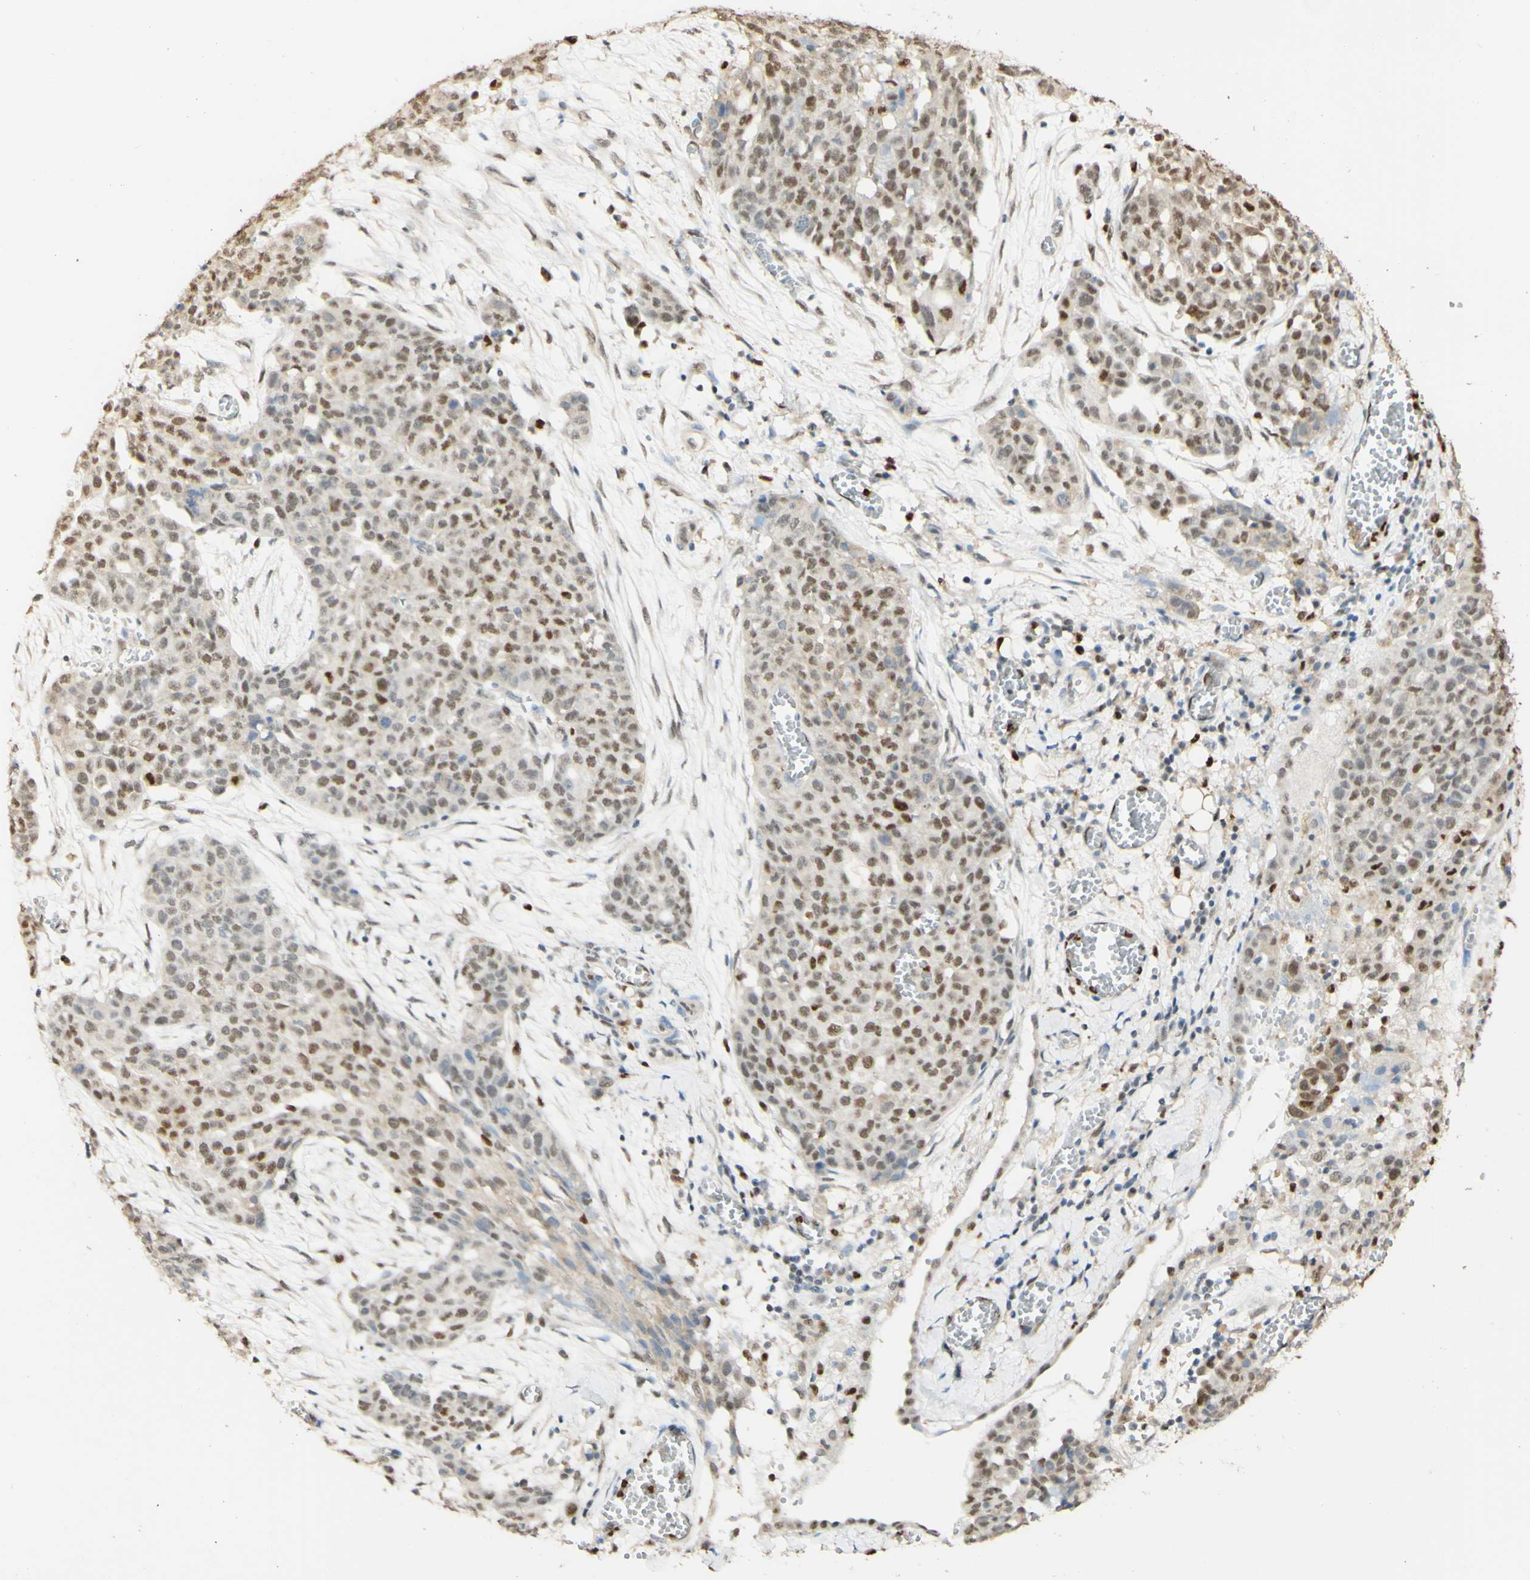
{"staining": {"intensity": "weak", "quantity": "25%-75%", "location": "nuclear"}, "tissue": "ovarian cancer", "cell_type": "Tumor cells", "image_type": "cancer", "snomed": [{"axis": "morphology", "description": "Cystadenocarcinoma, serous, NOS"}, {"axis": "topography", "description": "Soft tissue"}, {"axis": "topography", "description": "Ovary"}], "caption": "Tumor cells display low levels of weak nuclear positivity in approximately 25%-75% of cells in ovarian serous cystadenocarcinoma.", "gene": "MAP3K4", "patient": {"sex": "female", "age": 57}}